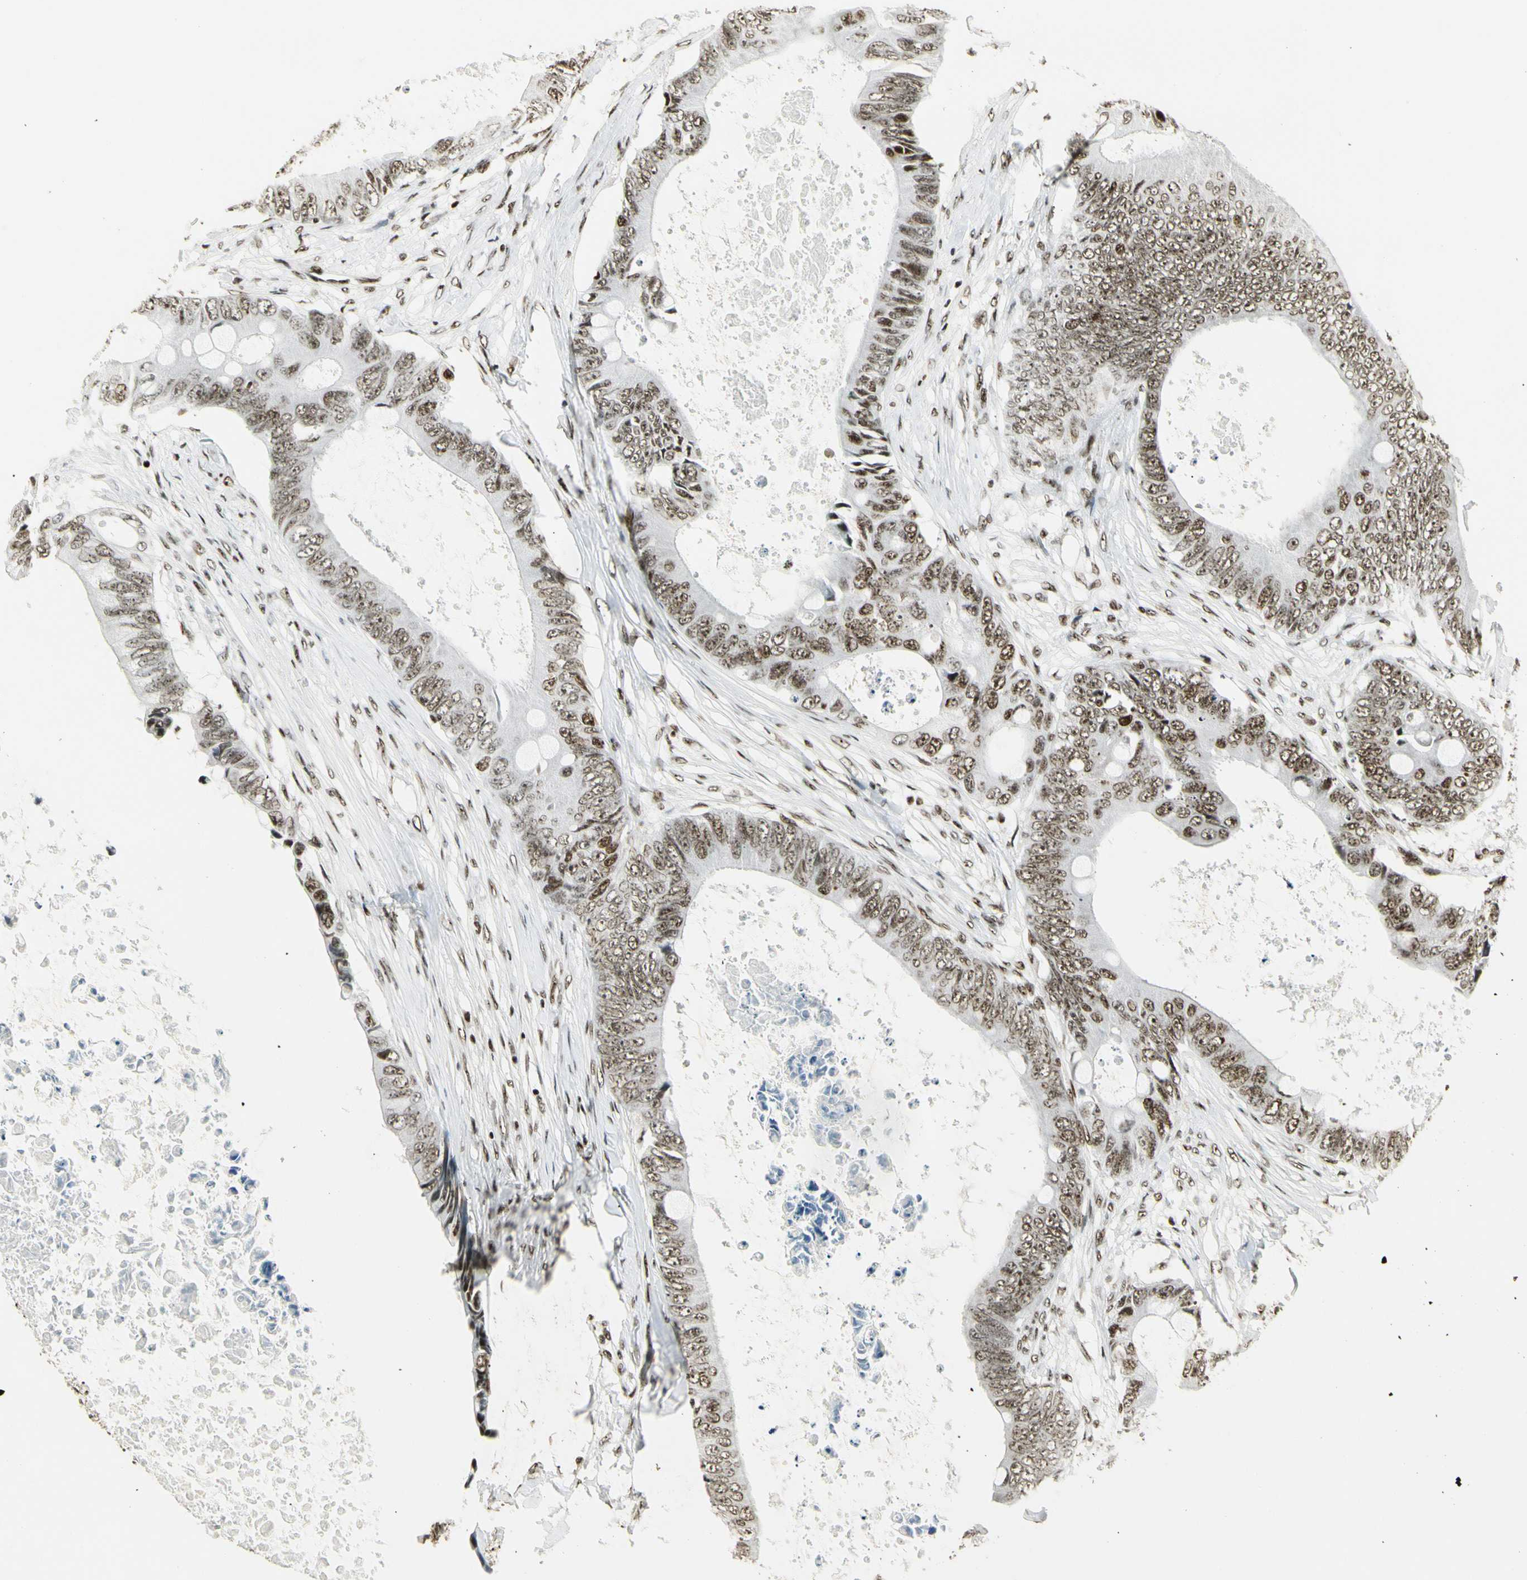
{"staining": {"intensity": "strong", "quantity": ">75%", "location": "nuclear"}, "tissue": "colorectal cancer", "cell_type": "Tumor cells", "image_type": "cancer", "snomed": [{"axis": "morphology", "description": "Normal tissue, NOS"}, {"axis": "morphology", "description": "Adenocarcinoma, NOS"}, {"axis": "topography", "description": "Rectum"}, {"axis": "topography", "description": "Peripheral nerve tissue"}], "caption": "The image shows immunohistochemical staining of colorectal cancer (adenocarcinoma). There is strong nuclear expression is appreciated in approximately >75% of tumor cells. The staining was performed using DAB, with brown indicating positive protein expression. Nuclei are stained blue with hematoxylin.", "gene": "UBTF", "patient": {"sex": "female", "age": 77}}